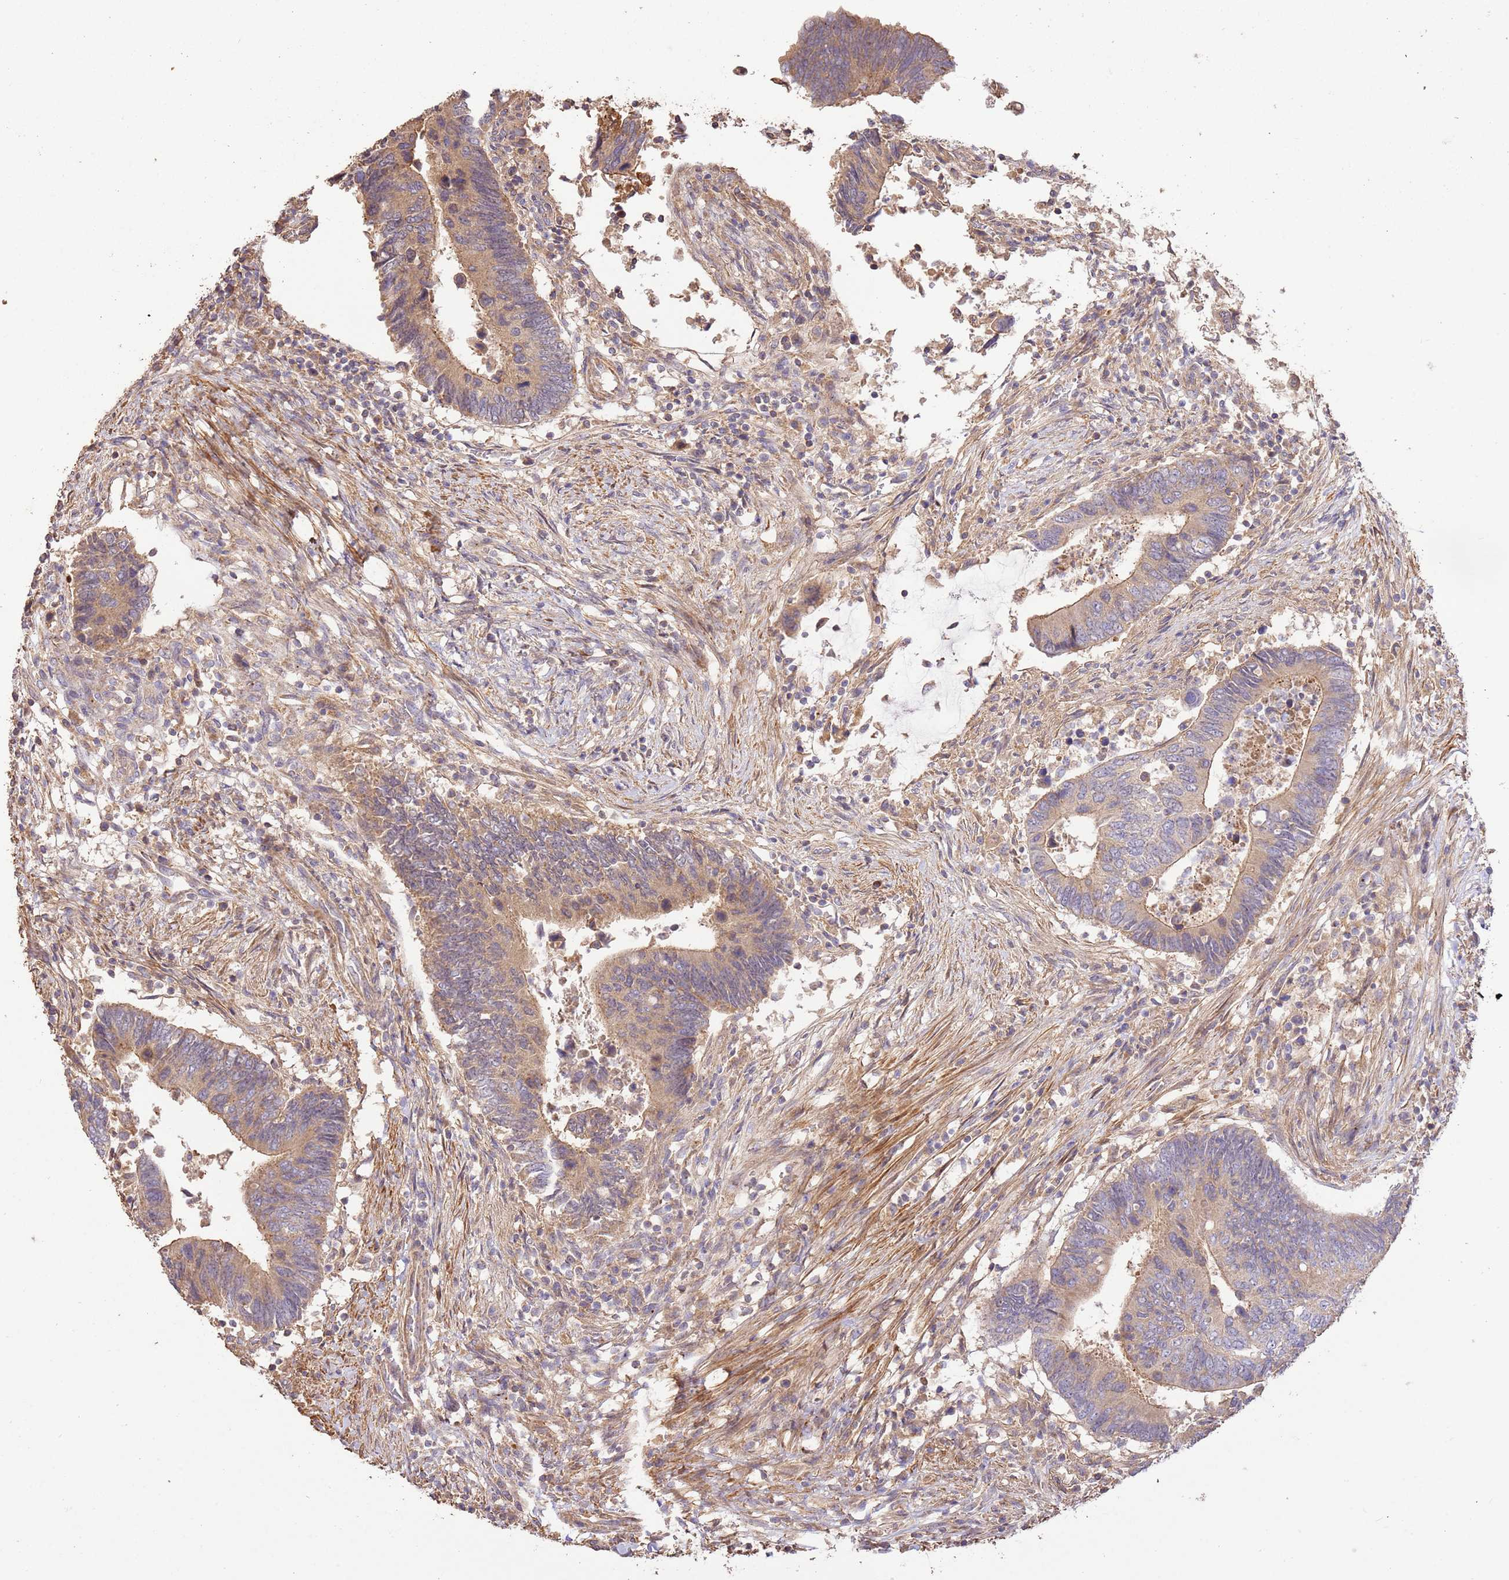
{"staining": {"intensity": "weak", "quantity": "25%-75%", "location": "cytoplasmic/membranous"}, "tissue": "colorectal cancer", "cell_type": "Tumor cells", "image_type": "cancer", "snomed": [{"axis": "morphology", "description": "Adenocarcinoma, NOS"}, {"axis": "topography", "description": "Colon"}], "caption": "Colorectal cancer tissue shows weak cytoplasmic/membranous positivity in about 25%-75% of tumor cells, visualized by immunohistochemistry. (IHC, brightfield microscopy, high magnification).", "gene": "CEP55", "patient": {"sex": "male", "age": 87}}